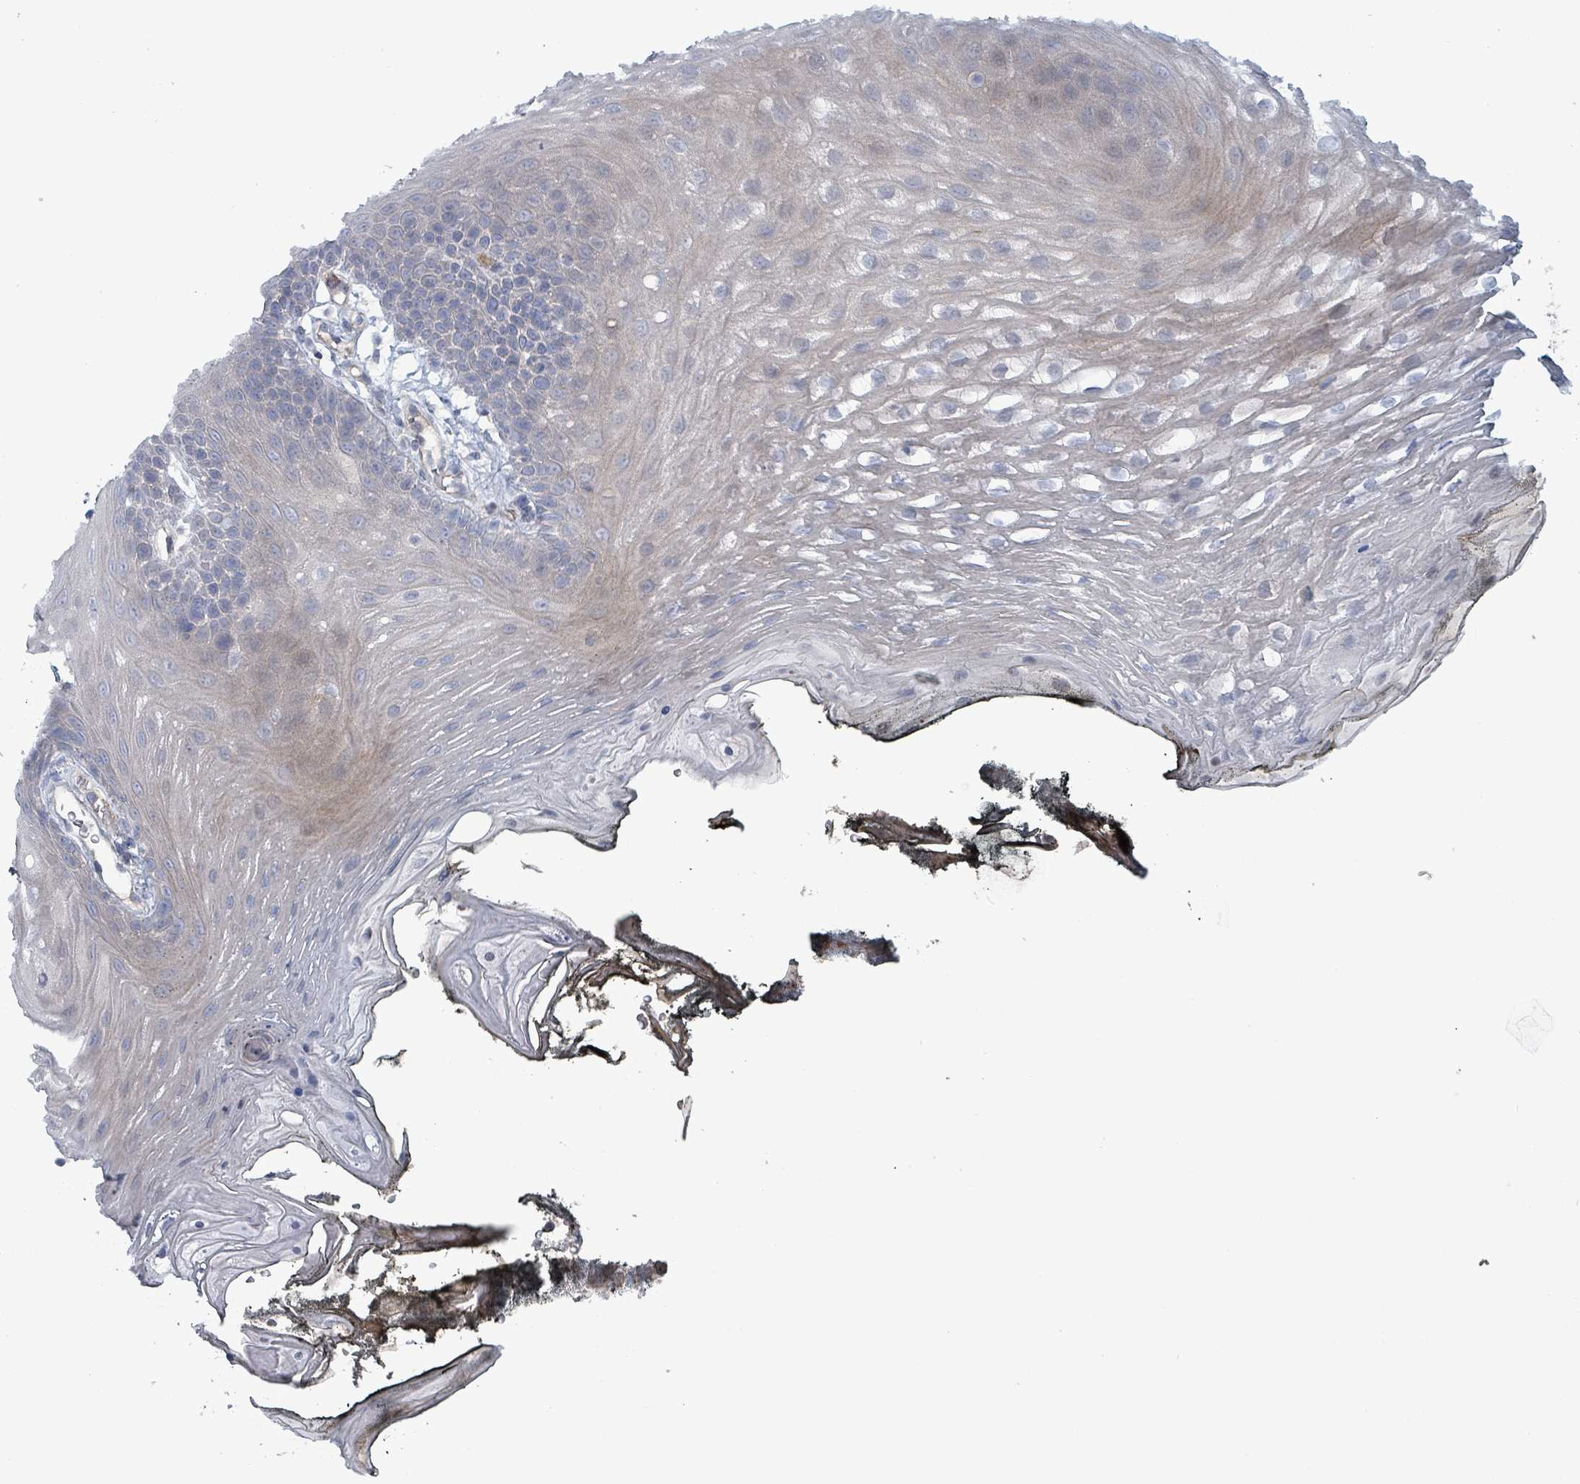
{"staining": {"intensity": "weak", "quantity": "<25%", "location": "cytoplasmic/membranous"}, "tissue": "oral mucosa", "cell_type": "Squamous epithelial cells", "image_type": "normal", "snomed": [{"axis": "morphology", "description": "Normal tissue, NOS"}, {"axis": "topography", "description": "Oral tissue"}, {"axis": "topography", "description": "Tounge, NOS"}], "caption": "Squamous epithelial cells are negative for protein expression in benign human oral mucosa. (DAB (3,3'-diaminobenzidine) immunohistochemistry, high magnification).", "gene": "TAAR5", "patient": {"sex": "female", "age": 81}}